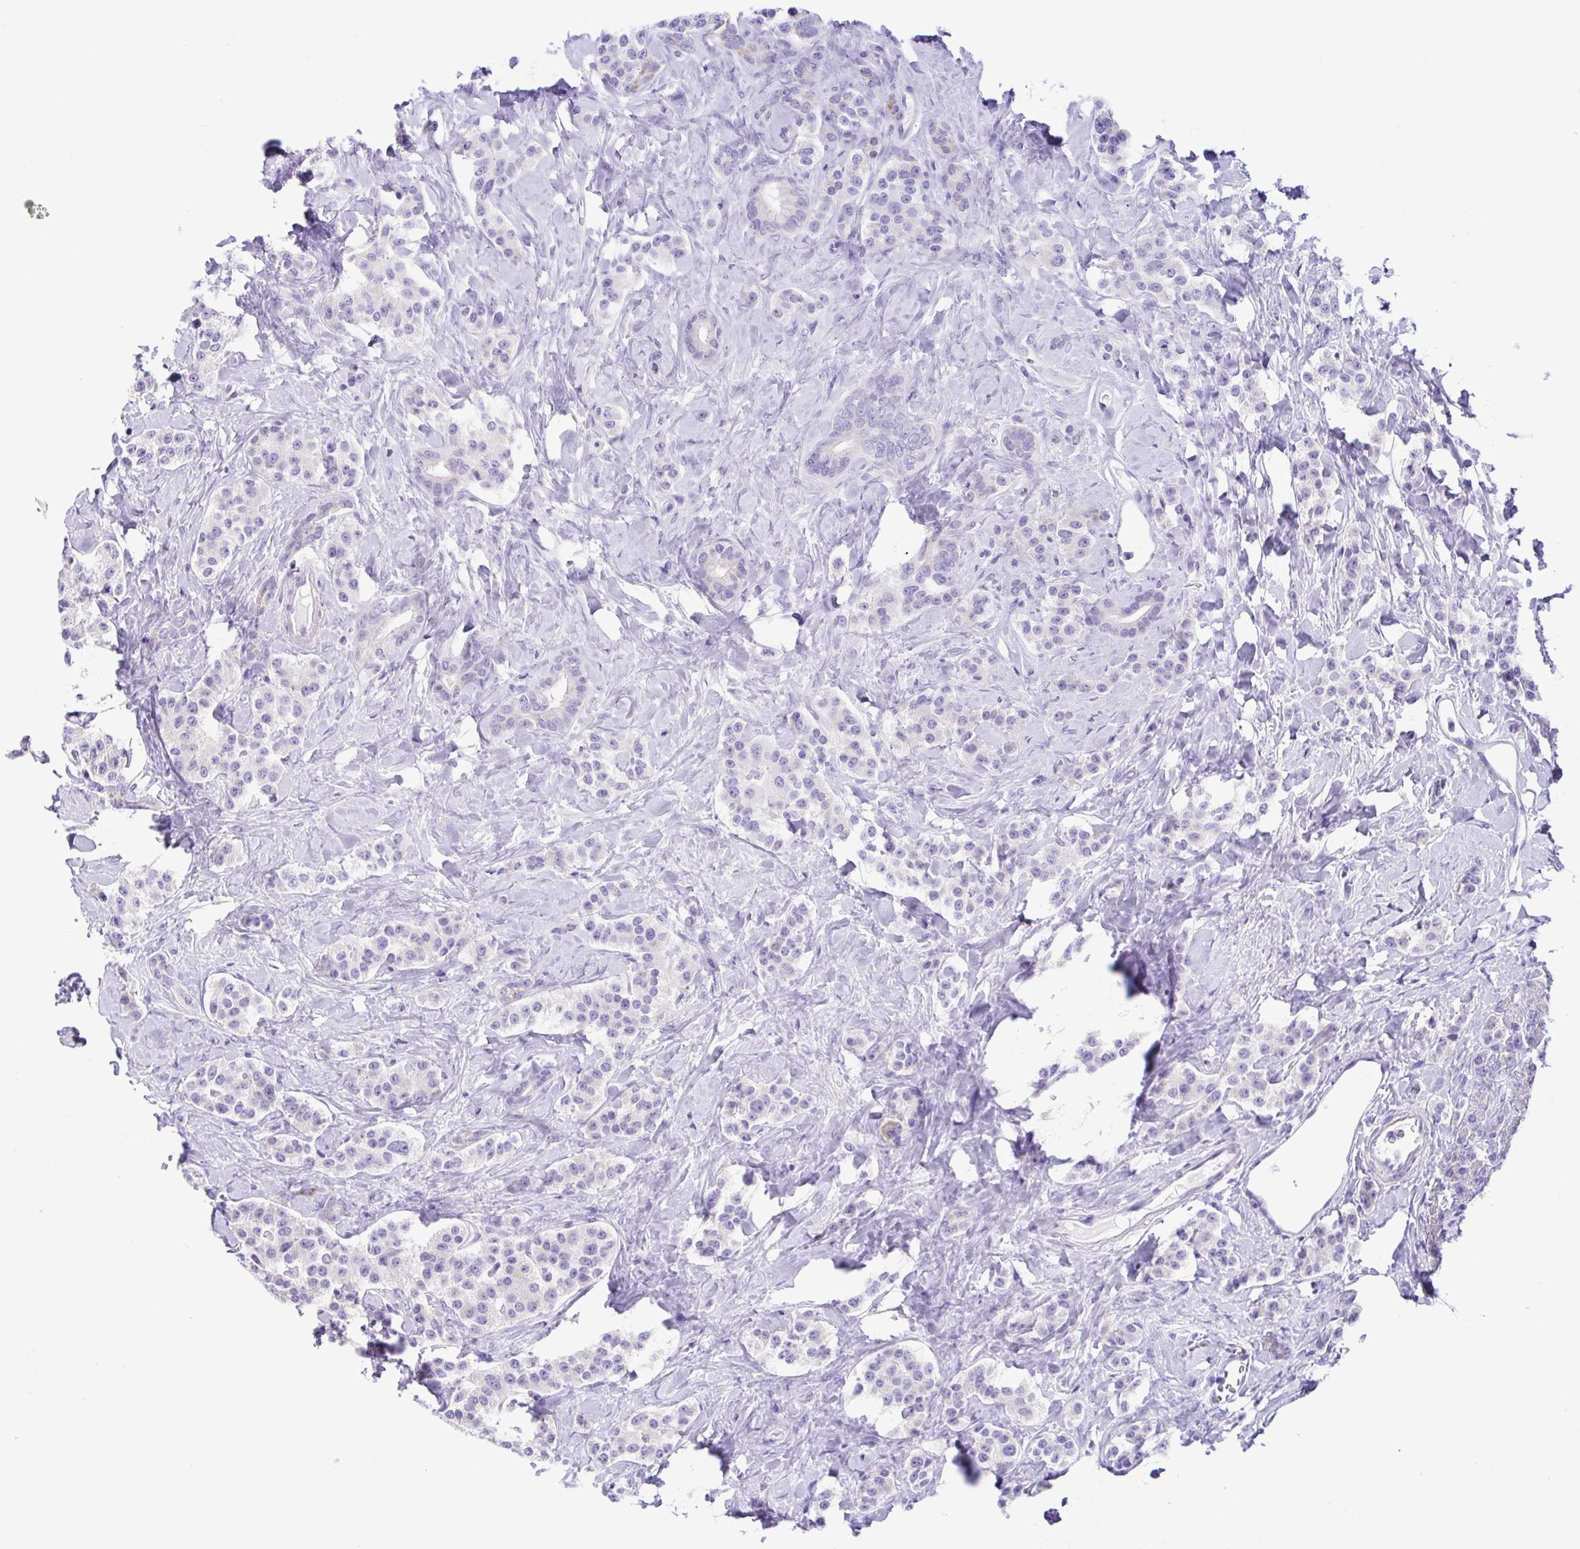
{"staining": {"intensity": "negative", "quantity": "none", "location": "none"}, "tissue": "carcinoid", "cell_type": "Tumor cells", "image_type": "cancer", "snomed": [{"axis": "morphology", "description": "Normal tissue, NOS"}, {"axis": "morphology", "description": "Carcinoid, malignant, NOS"}, {"axis": "topography", "description": "Pancreas"}], "caption": "Human malignant carcinoid stained for a protein using immunohistochemistry displays no expression in tumor cells.", "gene": "ACTRT3", "patient": {"sex": "male", "age": 36}}